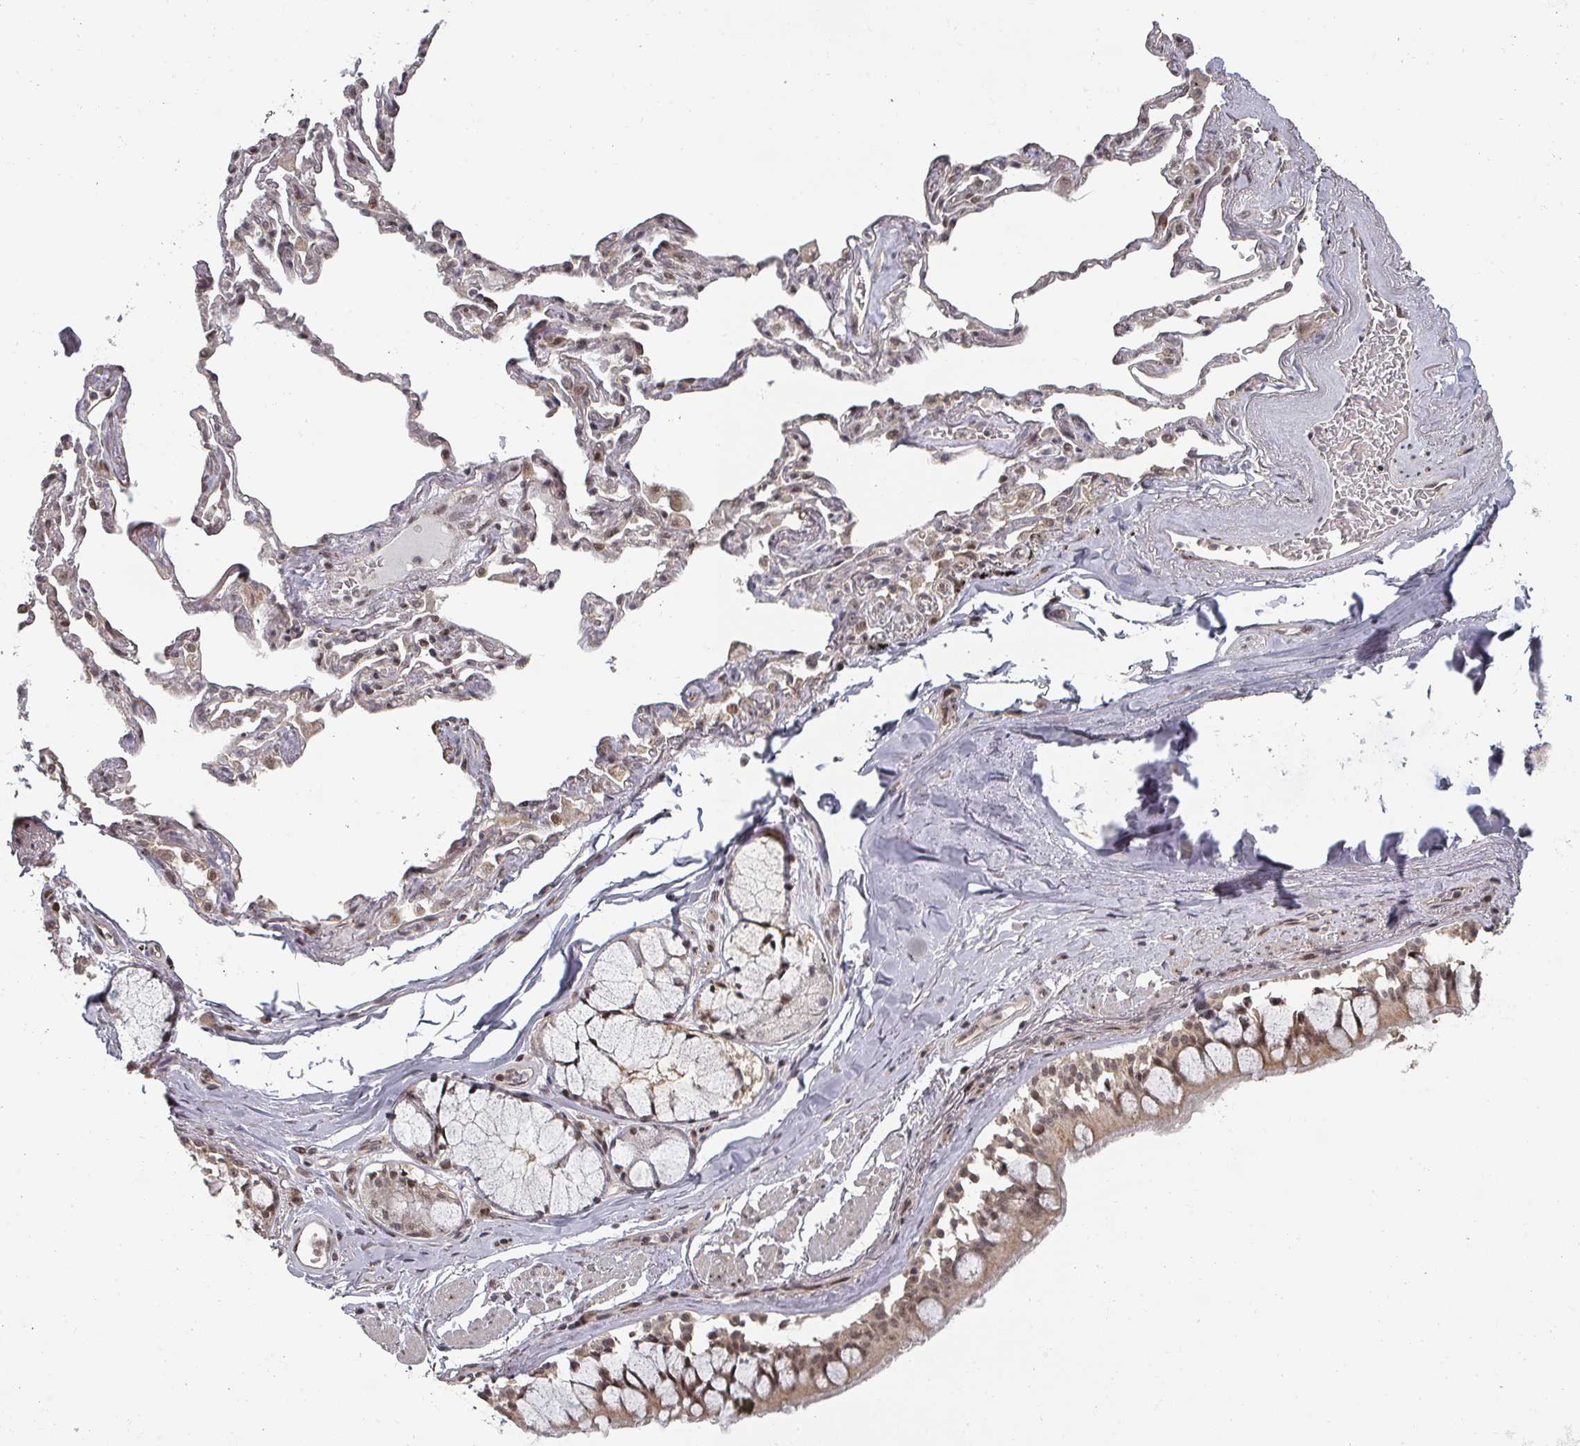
{"staining": {"intensity": "moderate", "quantity": ">75%", "location": "cytoplasmic/membranous,nuclear"}, "tissue": "bronchus", "cell_type": "Respiratory epithelial cells", "image_type": "normal", "snomed": [{"axis": "morphology", "description": "Normal tissue, NOS"}, {"axis": "topography", "description": "Bronchus"}], "caption": "Protein staining of benign bronchus demonstrates moderate cytoplasmic/membranous,nuclear staining in approximately >75% of respiratory epithelial cells. The protein of interest is shown in brown color, while the nuclei are stained blue.", "gene": "KIF1C", "patient": {"sex": "male", "age": 65}}